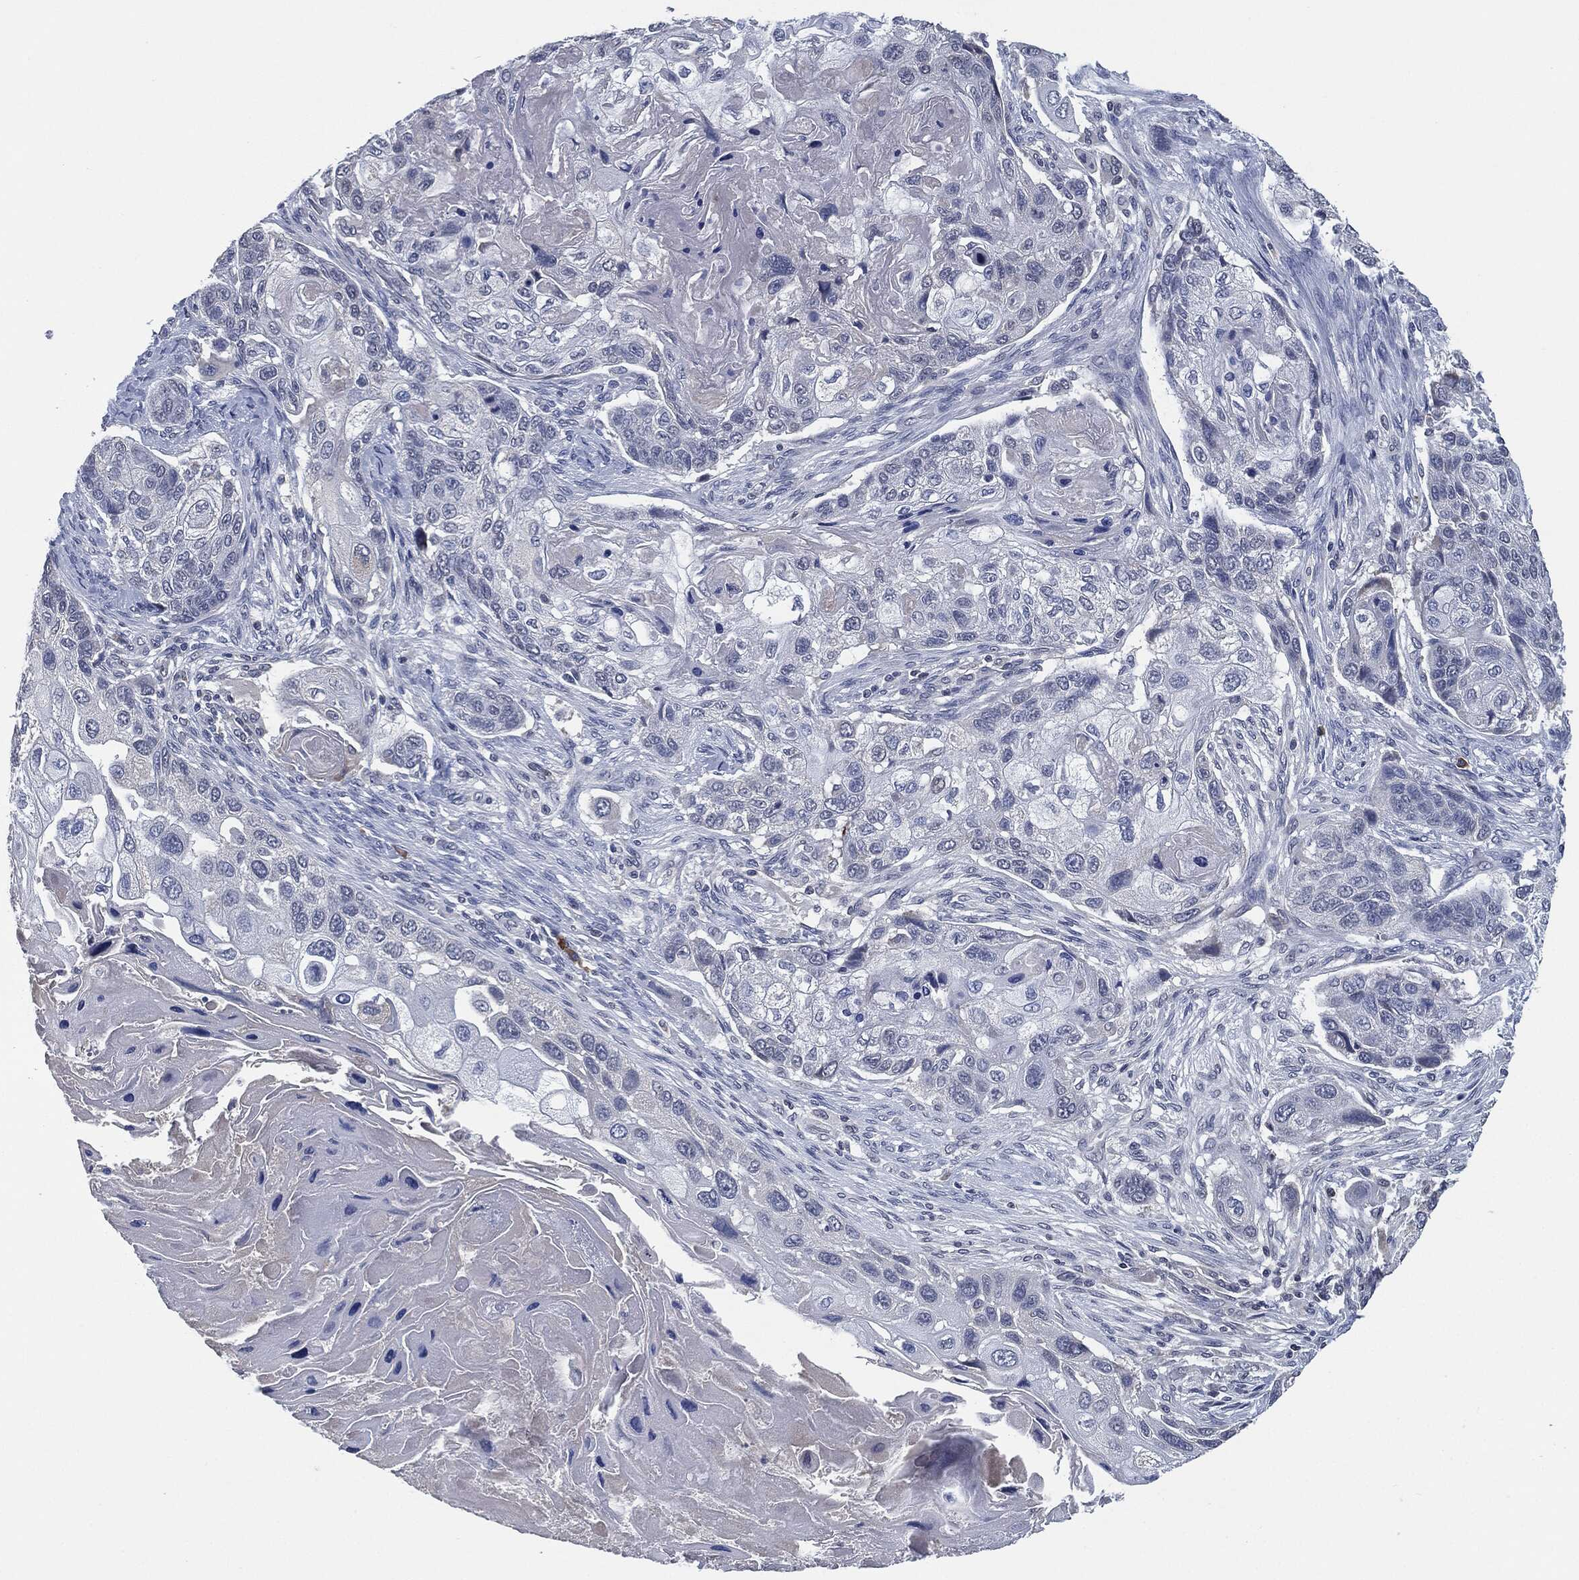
{"staining": {"intensity": "negative", "quantity": "none", "location": "none"}, "tissue": "lung cancer", "cell_type": "Tumor cells", "image_type": "cancer", "snomed": [{"axis": "morphology", "description": "Normal tissue, NOS"}, {"axis": "morphology", "description": "Squamous cell carcinoma, NOS"}, {"axis": "topography", "description": "Bronchus"}, {"axis": "topography", "description": "Lung"}], "caption": "Lung cancer (squamous cell carcinoma) was stained to show a protein in brown. There is no significant positivity in tumor cells.", "gene": "IL2RG", "patient": {"sex": "male", "age": 69}}